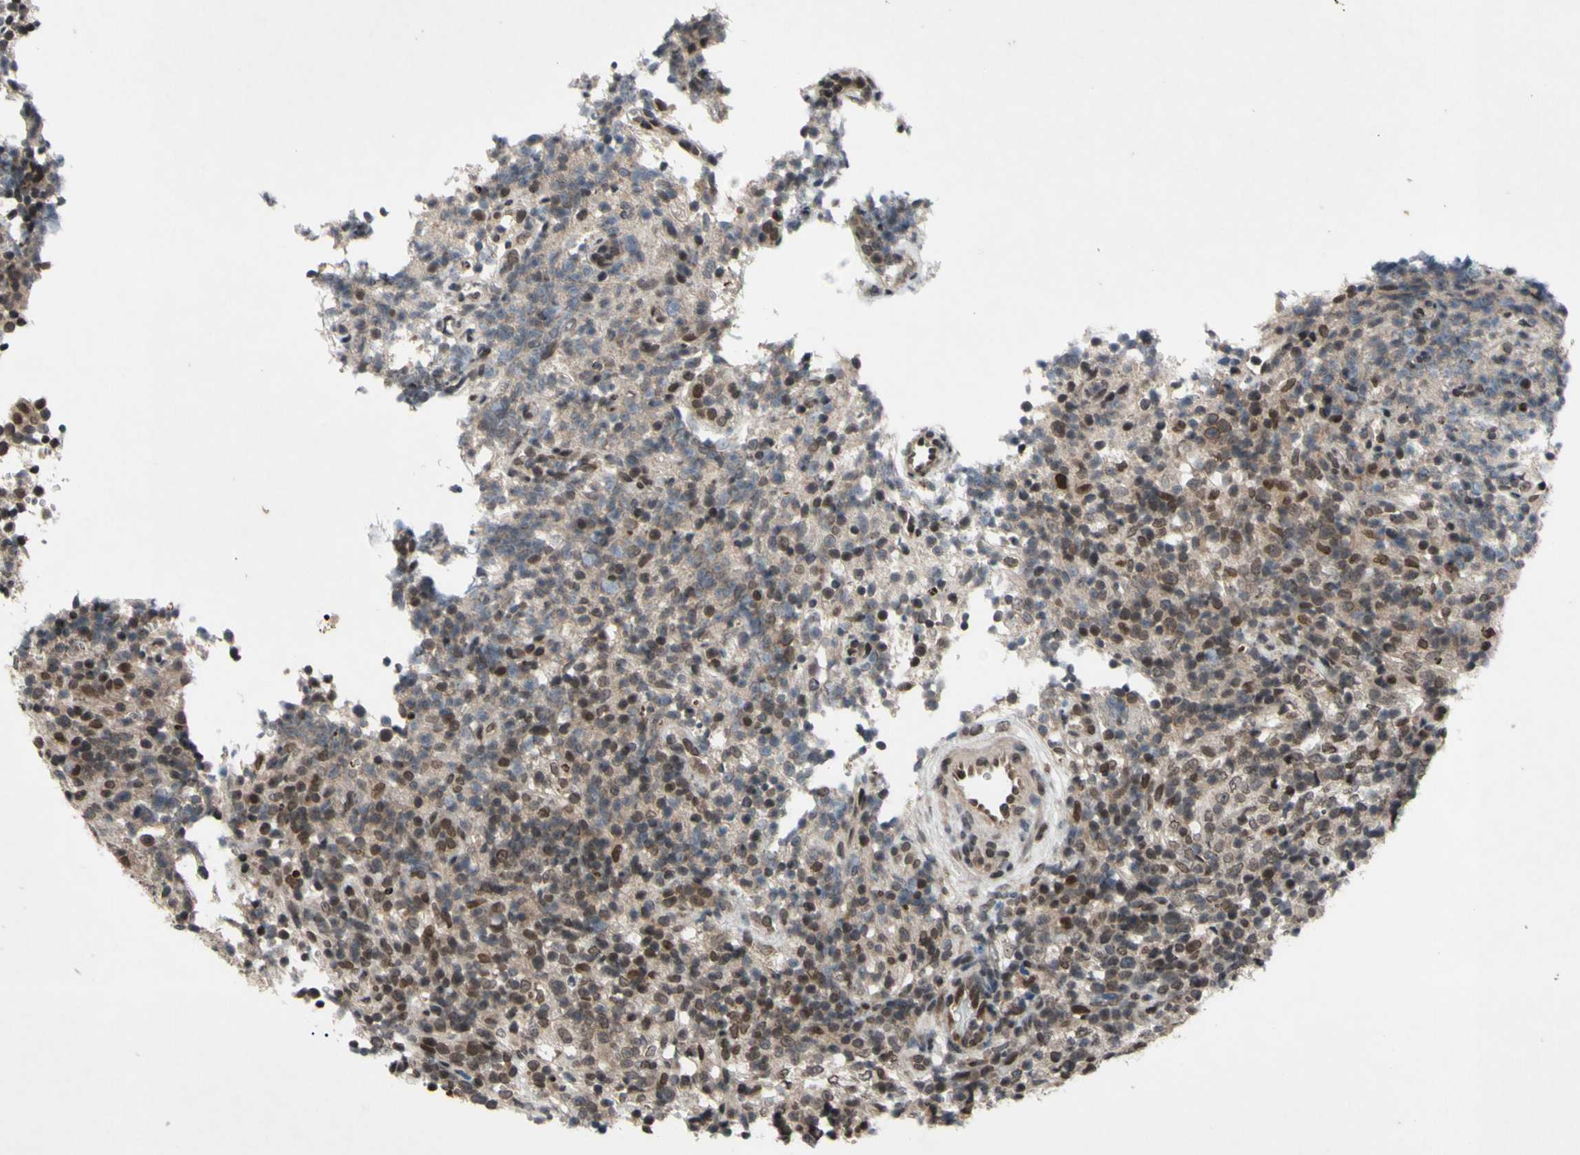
{"staining": {"intensity": "strong", "quantity": "<25%", "location": "nuclear"}, "tissue": "lymphoma", "cell_type": "Tumor cells", "image_type": "cancer", "snomed": [{"axis": "morphology", "description": "Malignant lymphoma, non-Hodgkin's type, High grade"}, {"axis": "topography", "description": "Lymph node"}], "caption": "Strong nuclear protein positivity is seen in about <25% of tumor cells in high-grade malignant lymphoma, non-Hodgkin's type.", "gene": "XPO1", "patient": {"sex": "female", "age": 76}}